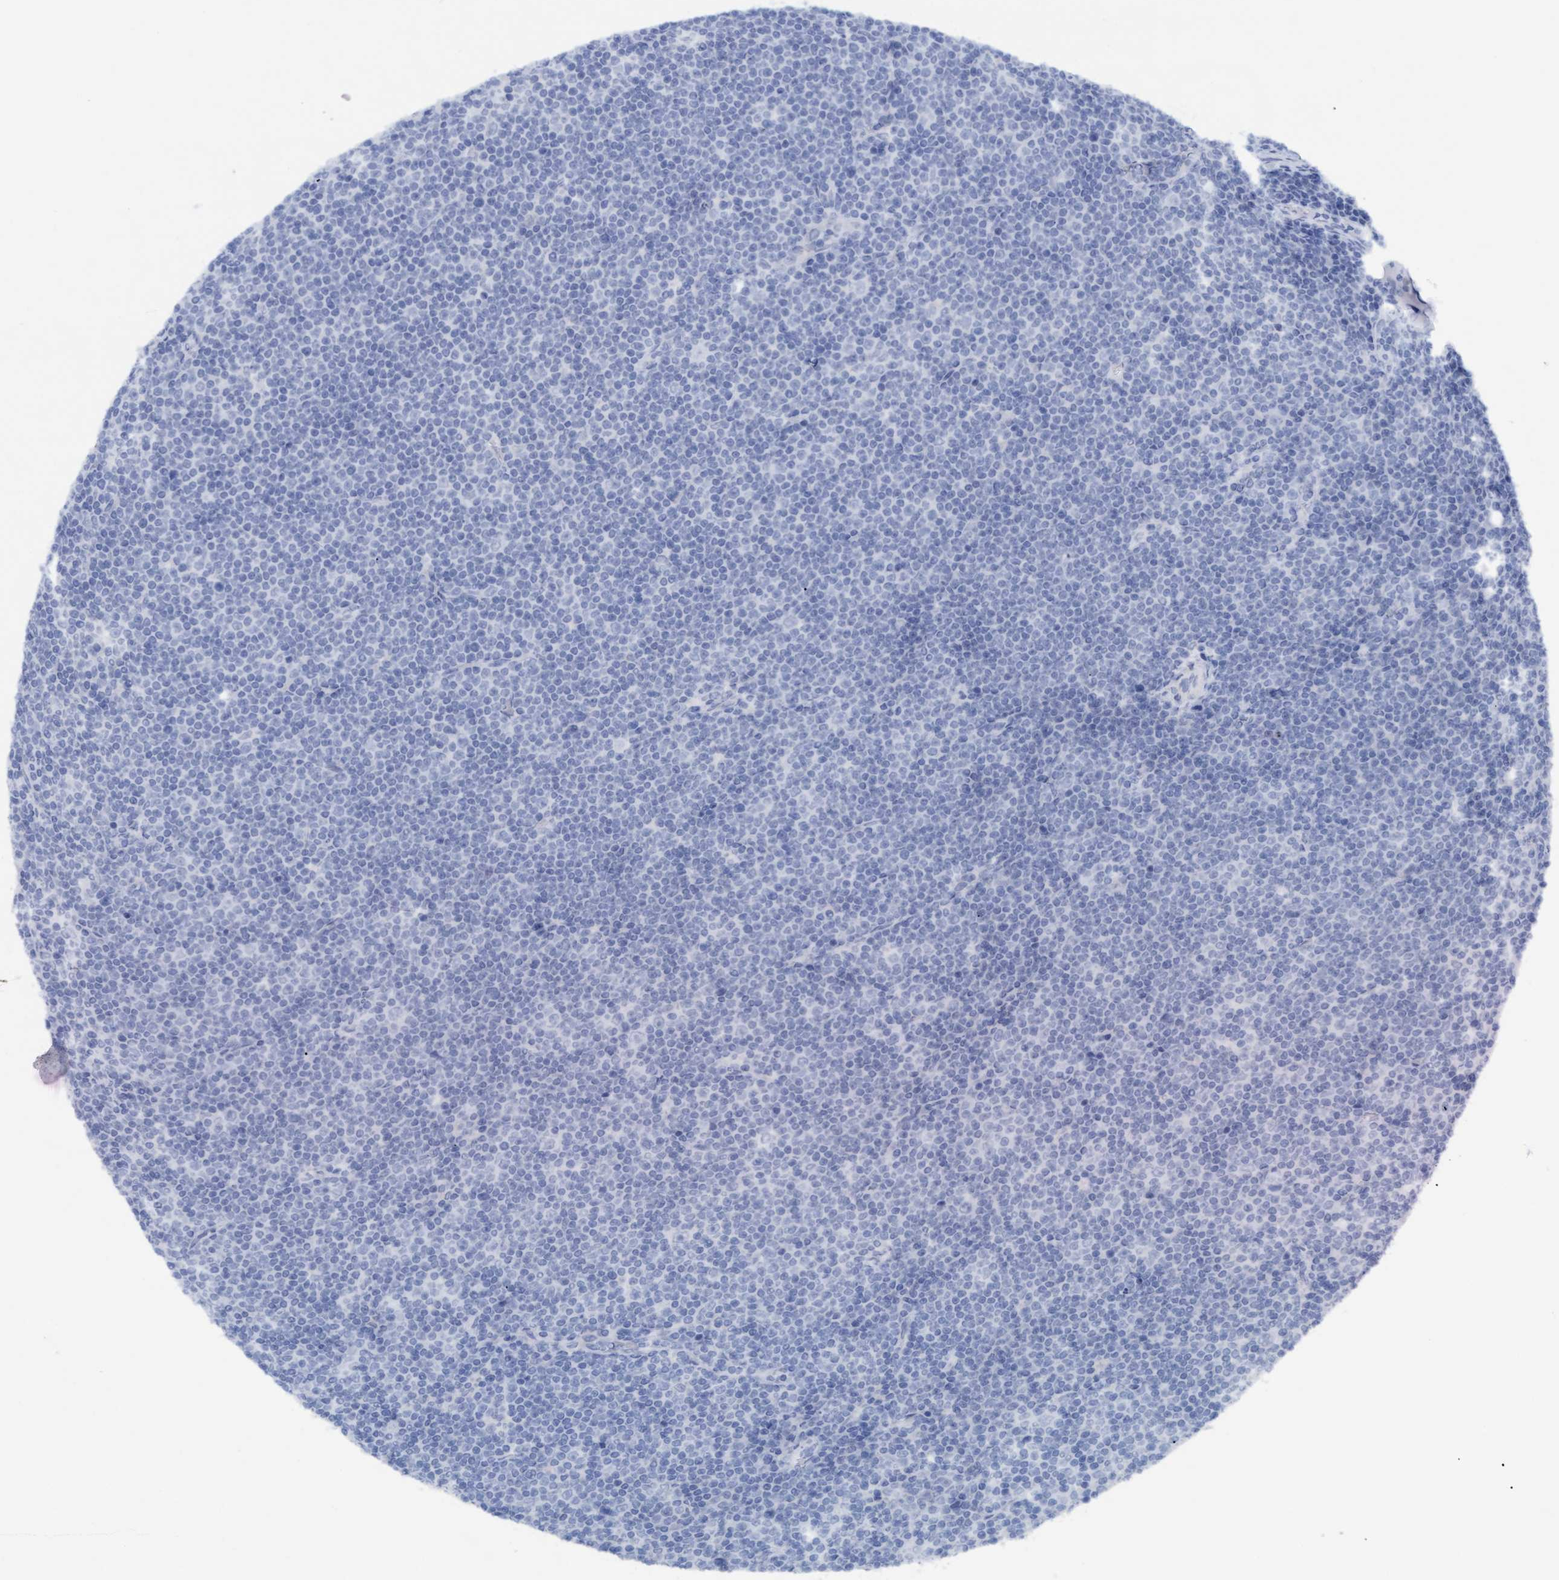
{"staining": {"intensity": "negative", "quantity": "none", "location": "none"}, "tissue": "lymphoma", "cell_type": "Tumor cells", "image_type": "cancer", "snomed": [{"axis": "morphology", "description": "Malignant lymphoma, non-Hodgkin's type, Low grade"}, {"axis": "topography", "description": "Lymph node"}], "caption": "IHC micrograph of lymphoma stained for a protein (brown), which reveals no expression in tumor cells. Brightfield microscopy of IHC stained with DAB (3,3'-diaminobenzidine) (brown) and hematoxylin (blue), captured at high magnification.", "gene": "SSTR3", "patient": {"sex": "female", "age": 67}}